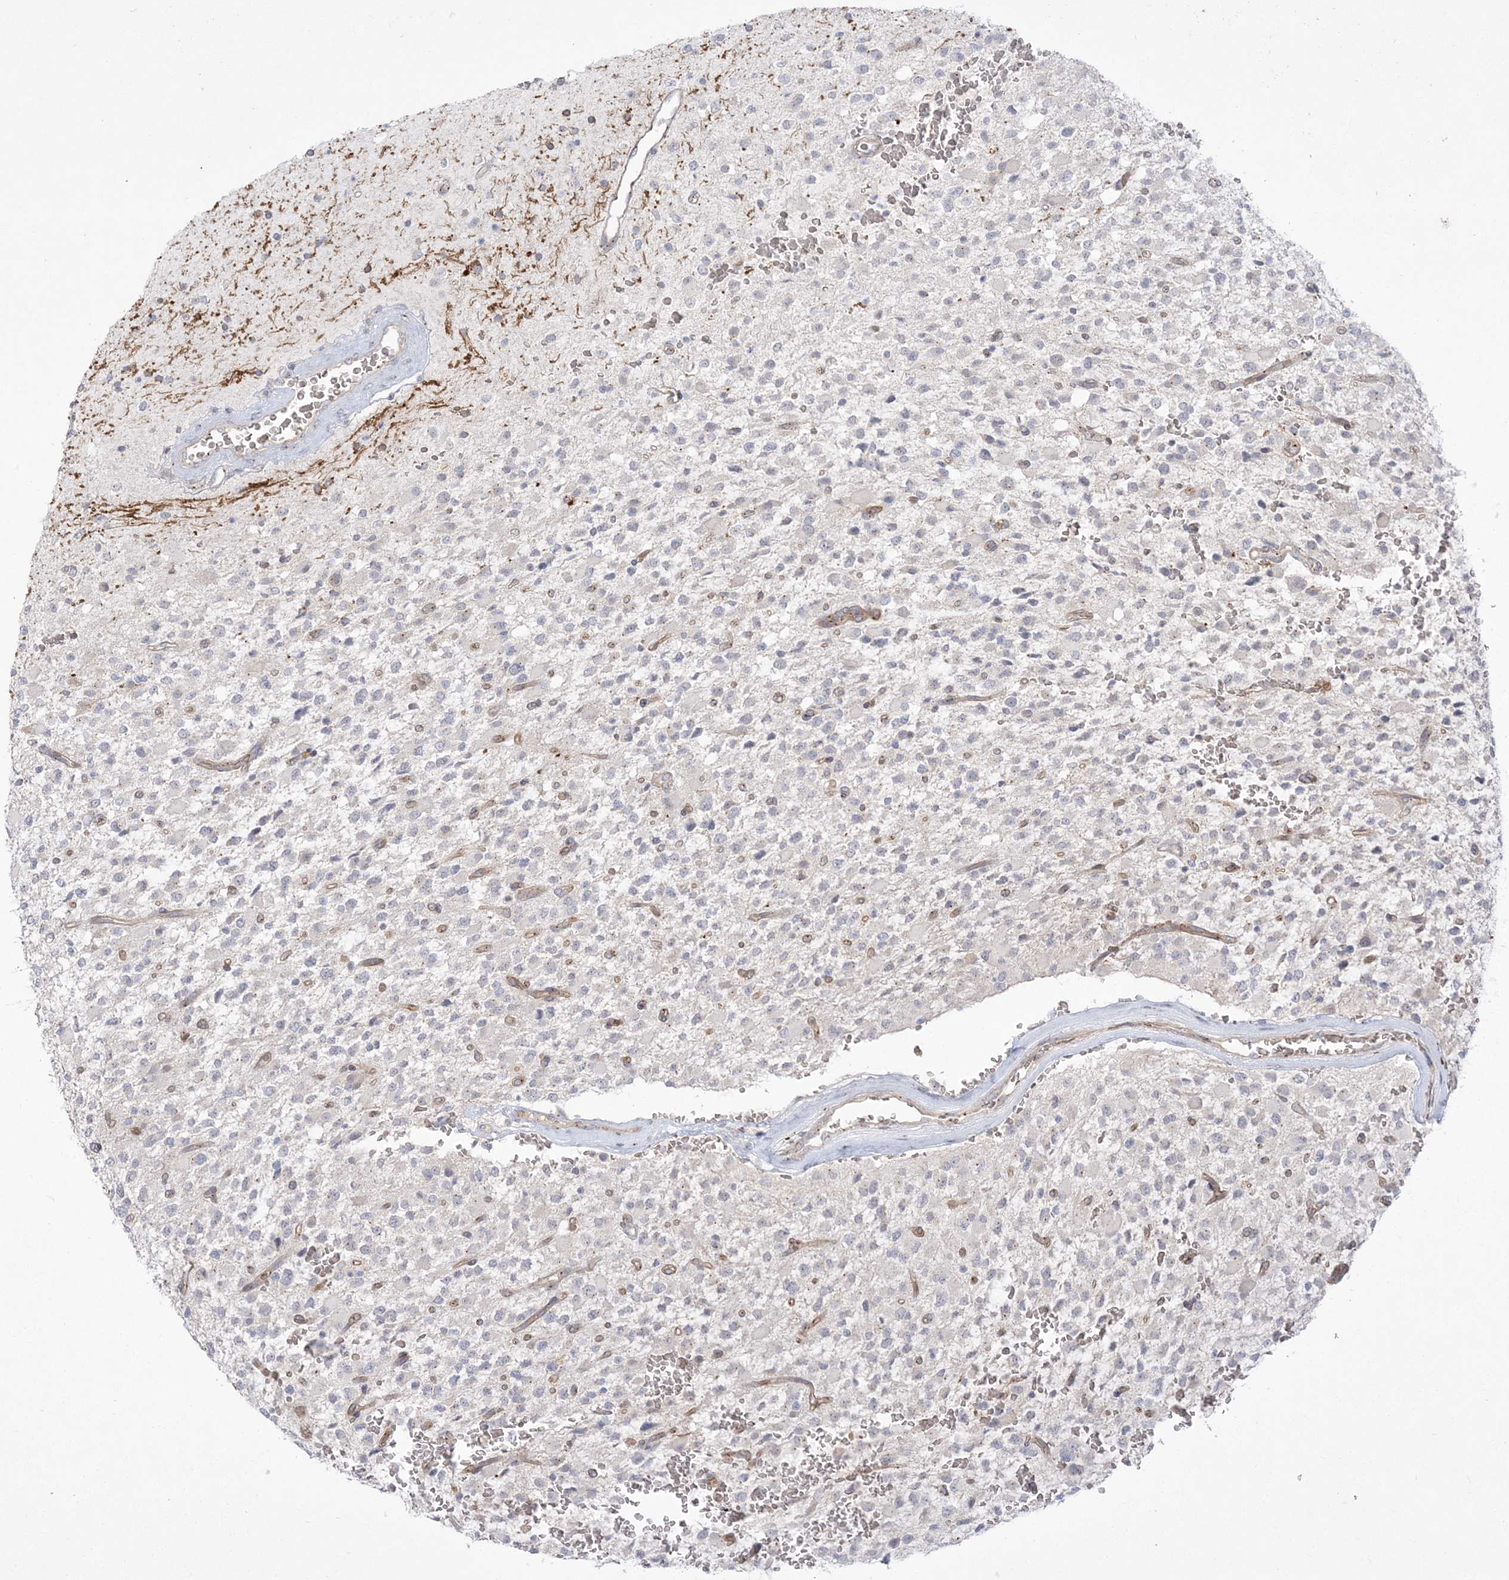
{"staining": {"intensity": "moderate", "quantity": "<25%", "location": "cytoplasmic/membranous"}, "tissue": "glioma", "cell_type": "Tumor cells", "image_type": "cancer", "snomed": [{"axis": "morphology", "description": "Glioma, malignant, High grade"}, {"axis": "topography", "description": "Brain"}], "caption": "A high-resolution micrograph shows IHC staining of high-grade glioma (malignant), which shows moderate cytoplasmic/membranous positivity in about <25% of tumor cells.", "gene": "ADAMTS12", "patient": {"sex": "male", "age": 34}}